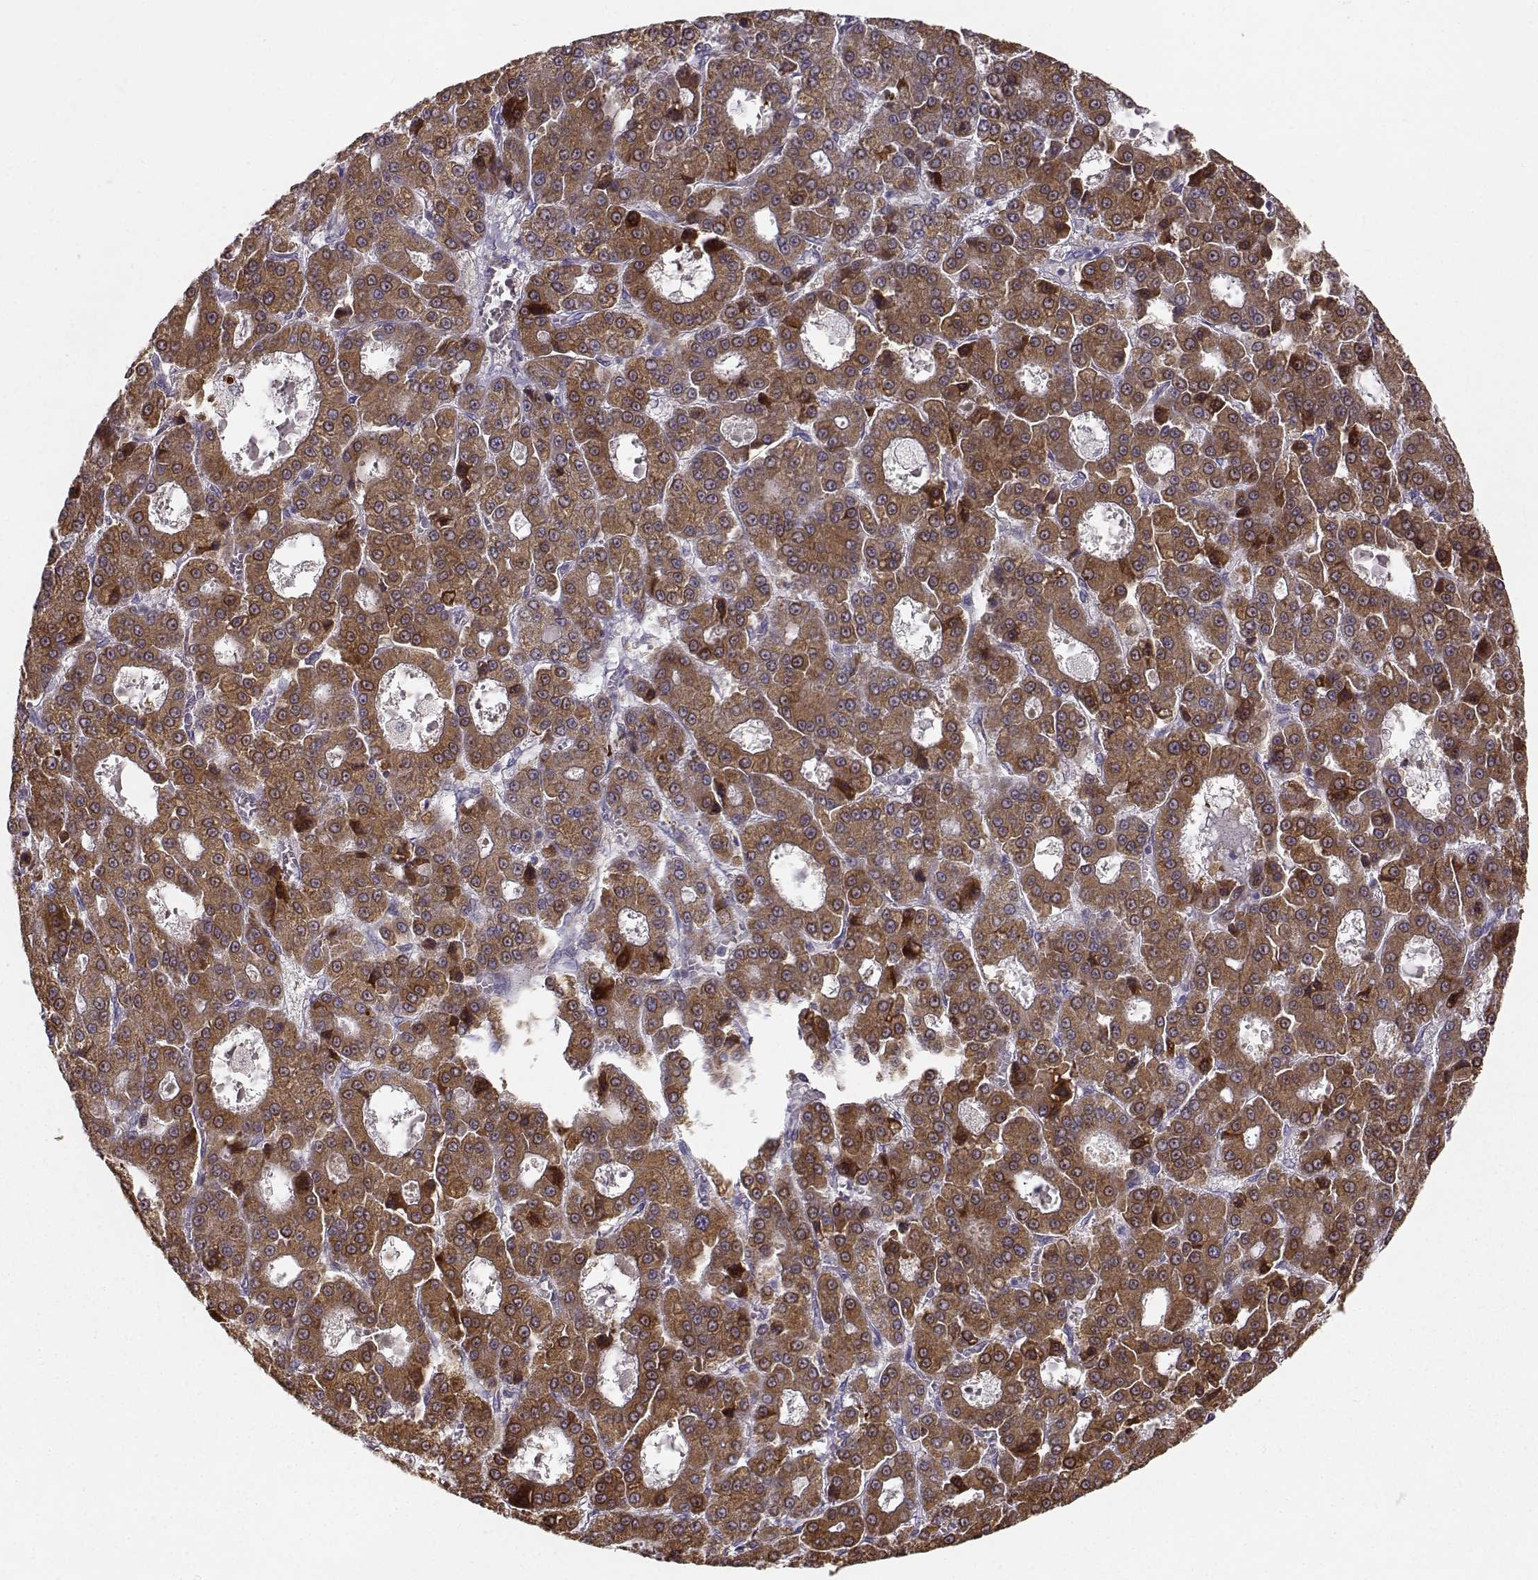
{"staining": {"intensity": "strong", "quantity": ">75%", "location": "cytoplasmic/membranous"}, "tissue": "liver cancer", "cell_type": "Tumor cells", "image_type": "cancer", "snomed": [{"axis": "morphology", "description": "Carcinoma, Hepatocellular, NOS"}, {"axis": "topography", "description": "Liver"}], "caption": "The image demonstrates immunohistochemical staining of liver cancer. There is strong cytoplasmic/membranous positivity is present in approximately >75% of tumor cells. (Stains: DAB (3,3'-diaminobenzidine) in brown, nuclei in blue, Microscopy: brightfield microscopy at high magnification).", "gene": "UROC1", "patient": {"sex": "male", "age": 70}}